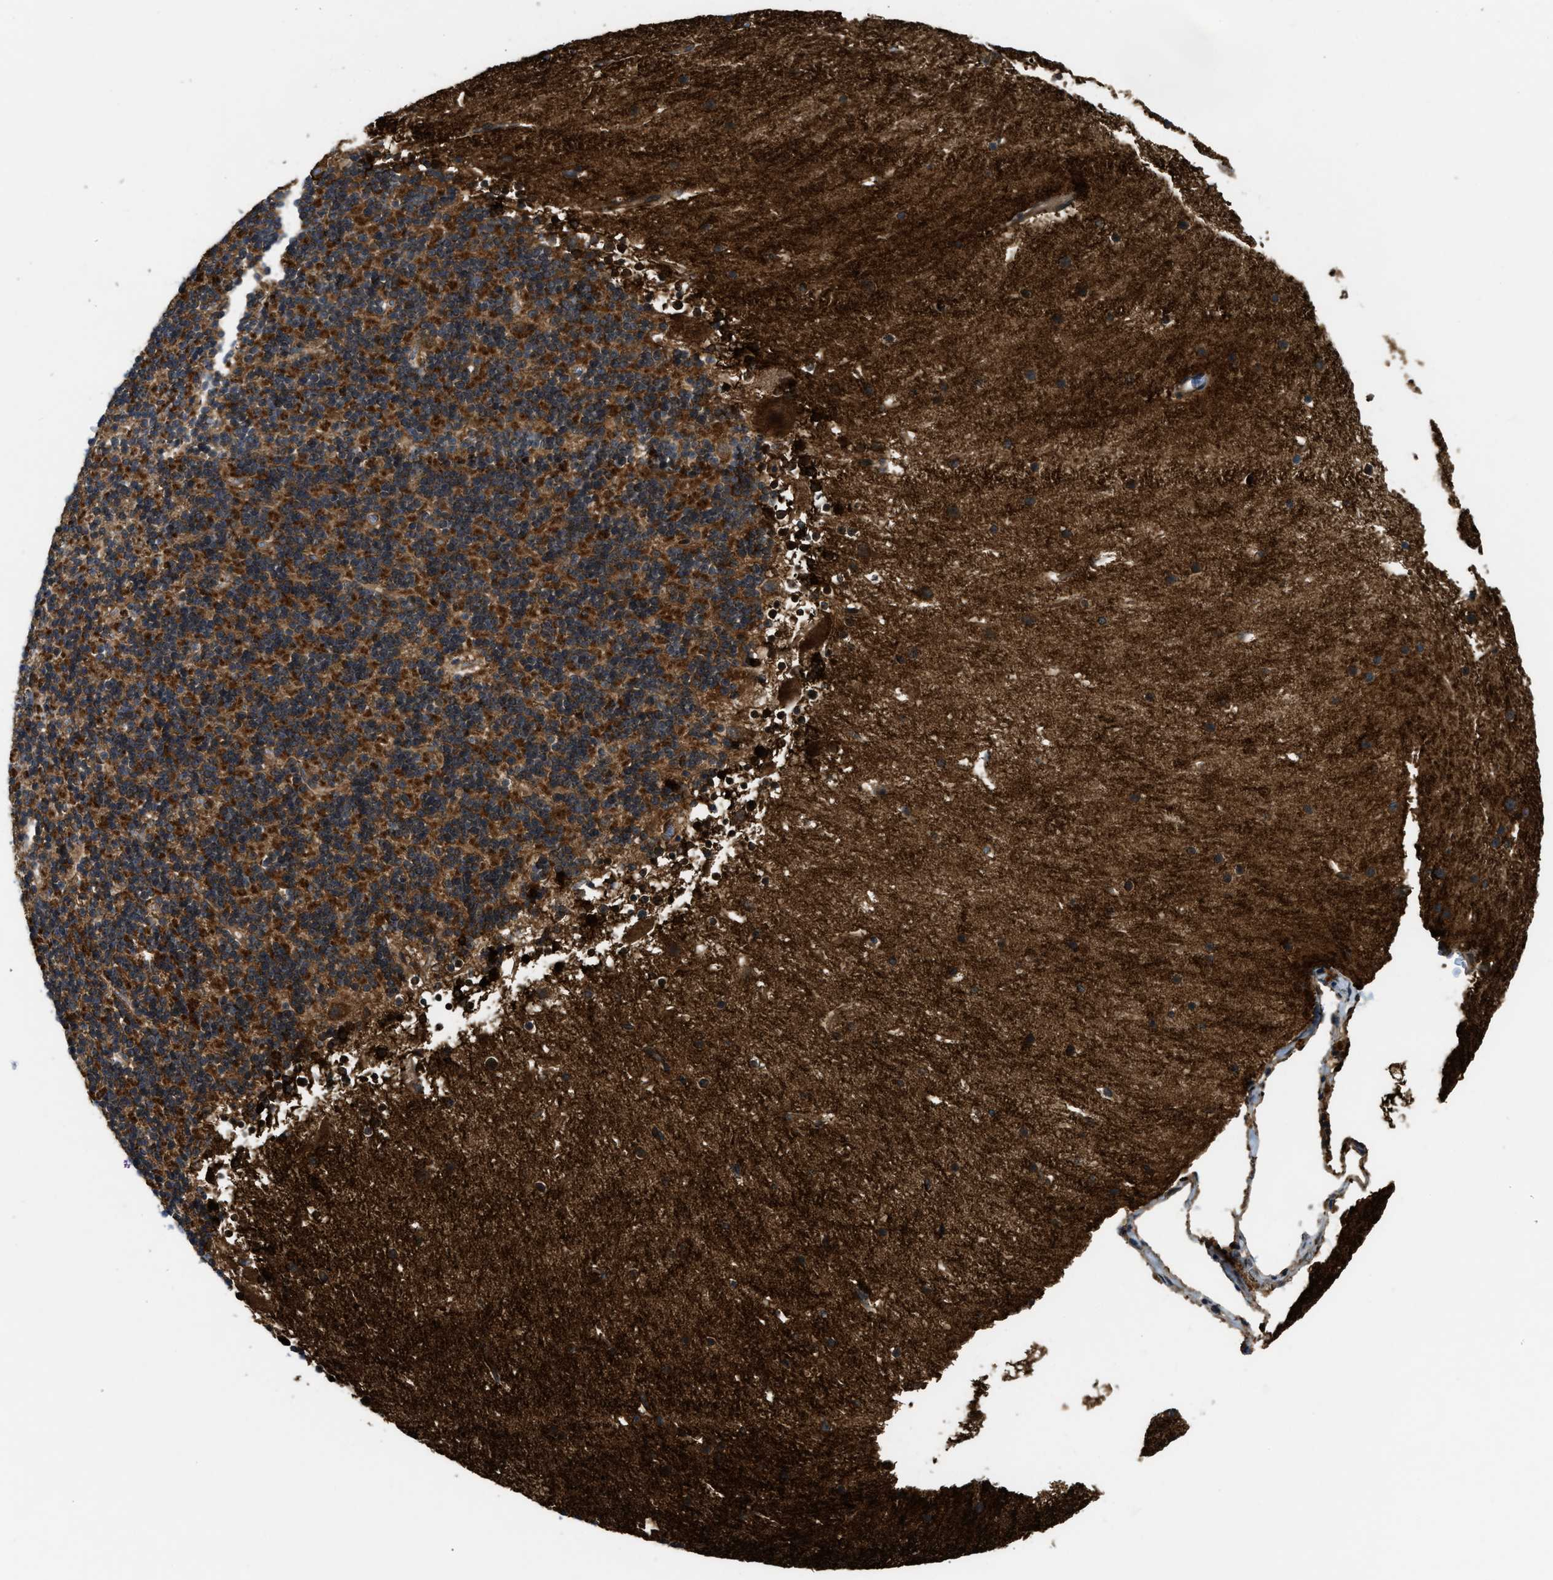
{"staining": {"intensity": "strong", "quantity": ">75%", "location": "cytoplasmic/membranous"}, "tissue": "cerebellum", "cell_type": "Cells in granular layer", "image_type": "normal", "snomed": [{"axis": "morphology", "description": "Normal tissue, NOS"}, {"axis": "topography", "description": "Cerebellum"}], "caption": "Cells in granular layer show high levels of strong cytoplasmic/membranous positivity in about >75% of cells in unremarkable cerebellum.", "gene": "PNPLA8", "patient": {"sex": "male", "age": 45}}